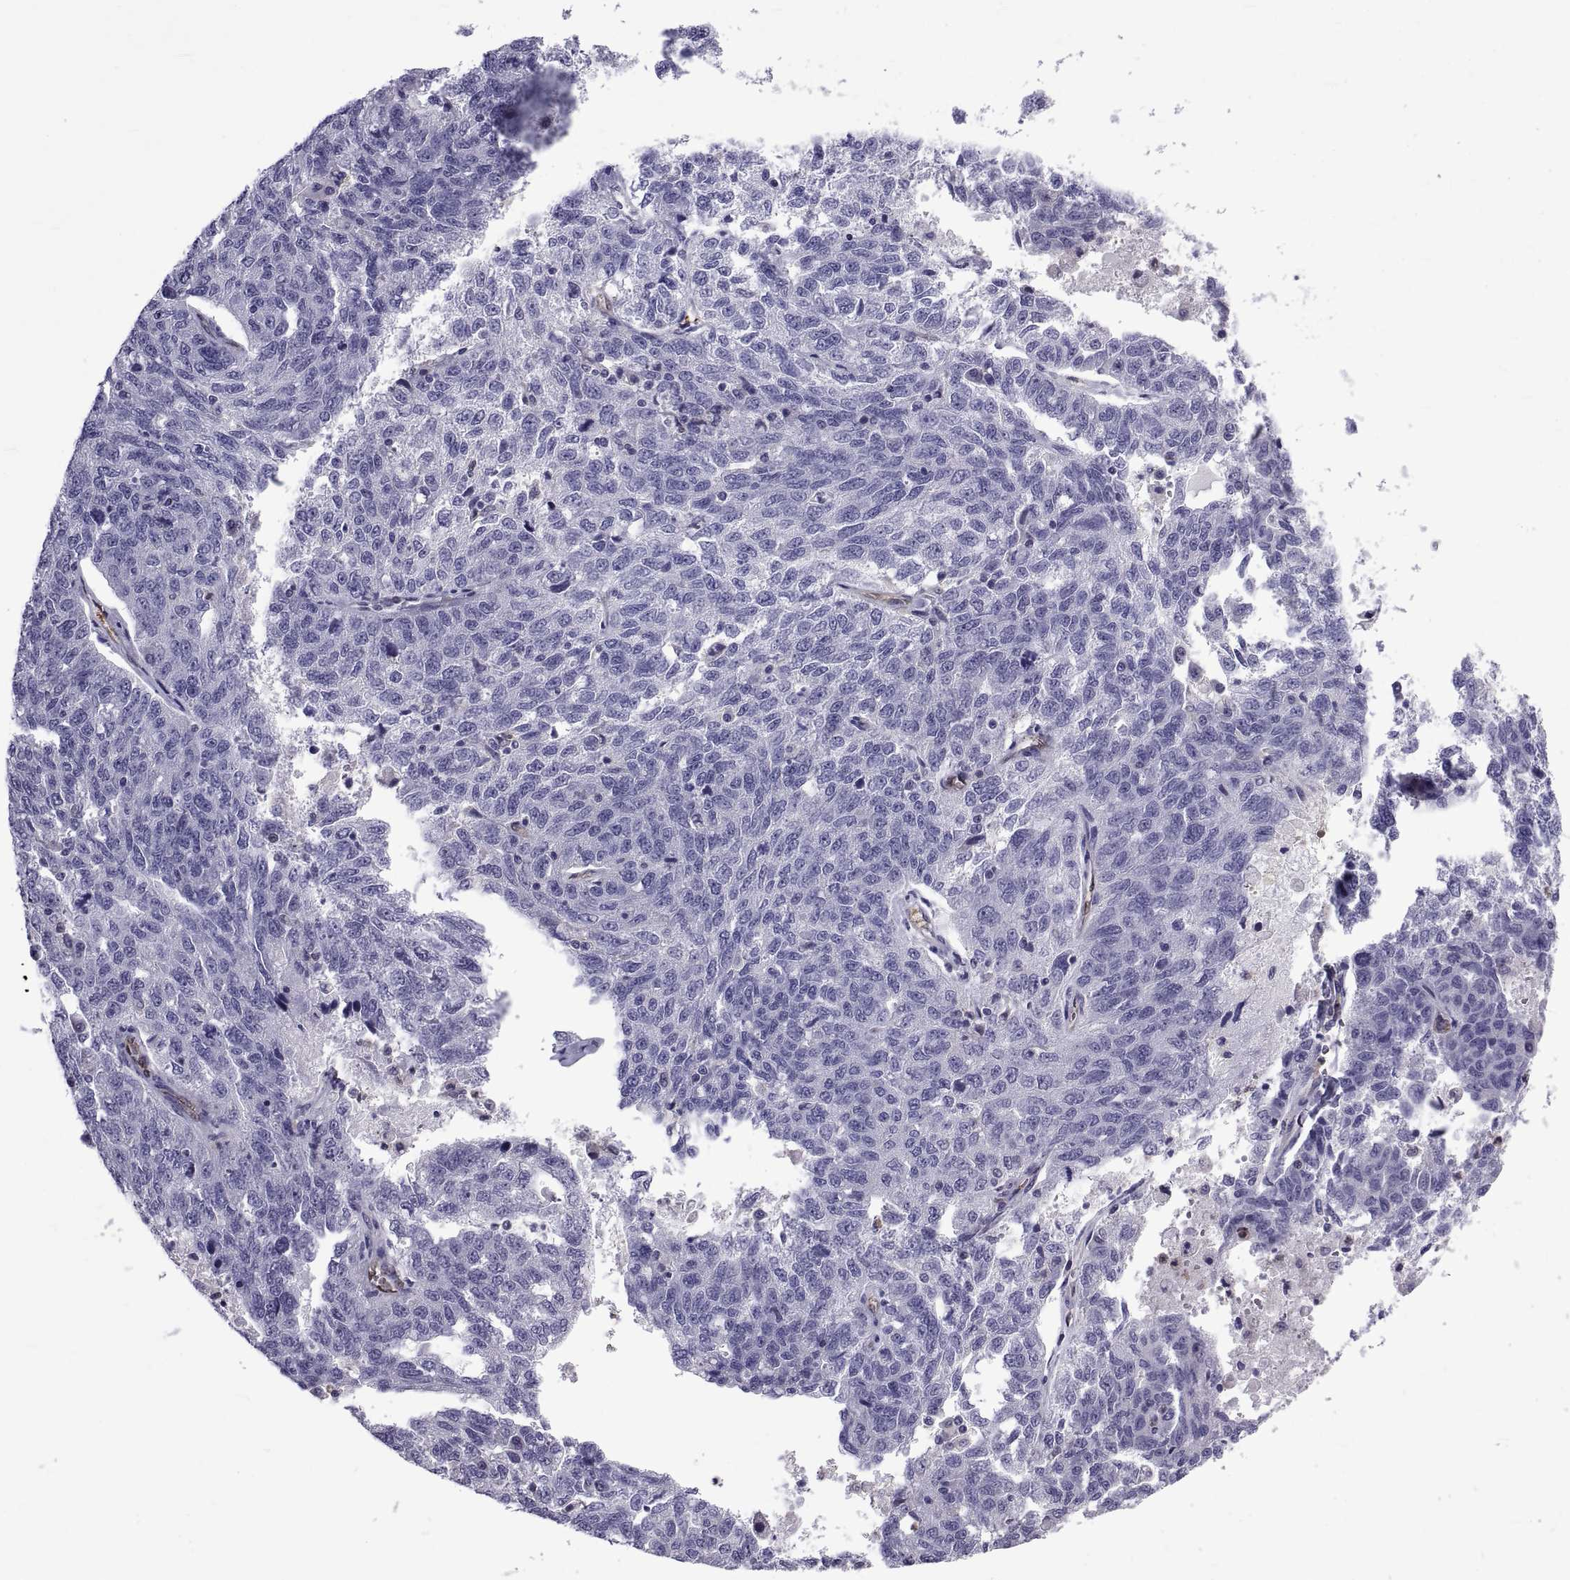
{"staining": {"intensity": "negative", "quantity": "none", "location": "none"}, "tissue": "ovarian cancer", "cell_type": "Tumor cells", "image_type": "cancer", "snomed": [{"axis": "morphology", "description": "Cystadenocarcinoma, serous, NOS"}, {"axis": "topography", "description": "Ovary"}], "caption": "IHC of serous cystadenocarcinoma (ovarian) reveals no expression in tumor cells.", "gene": "LCN9", "patient": {"sex": "female", "age": 71}}